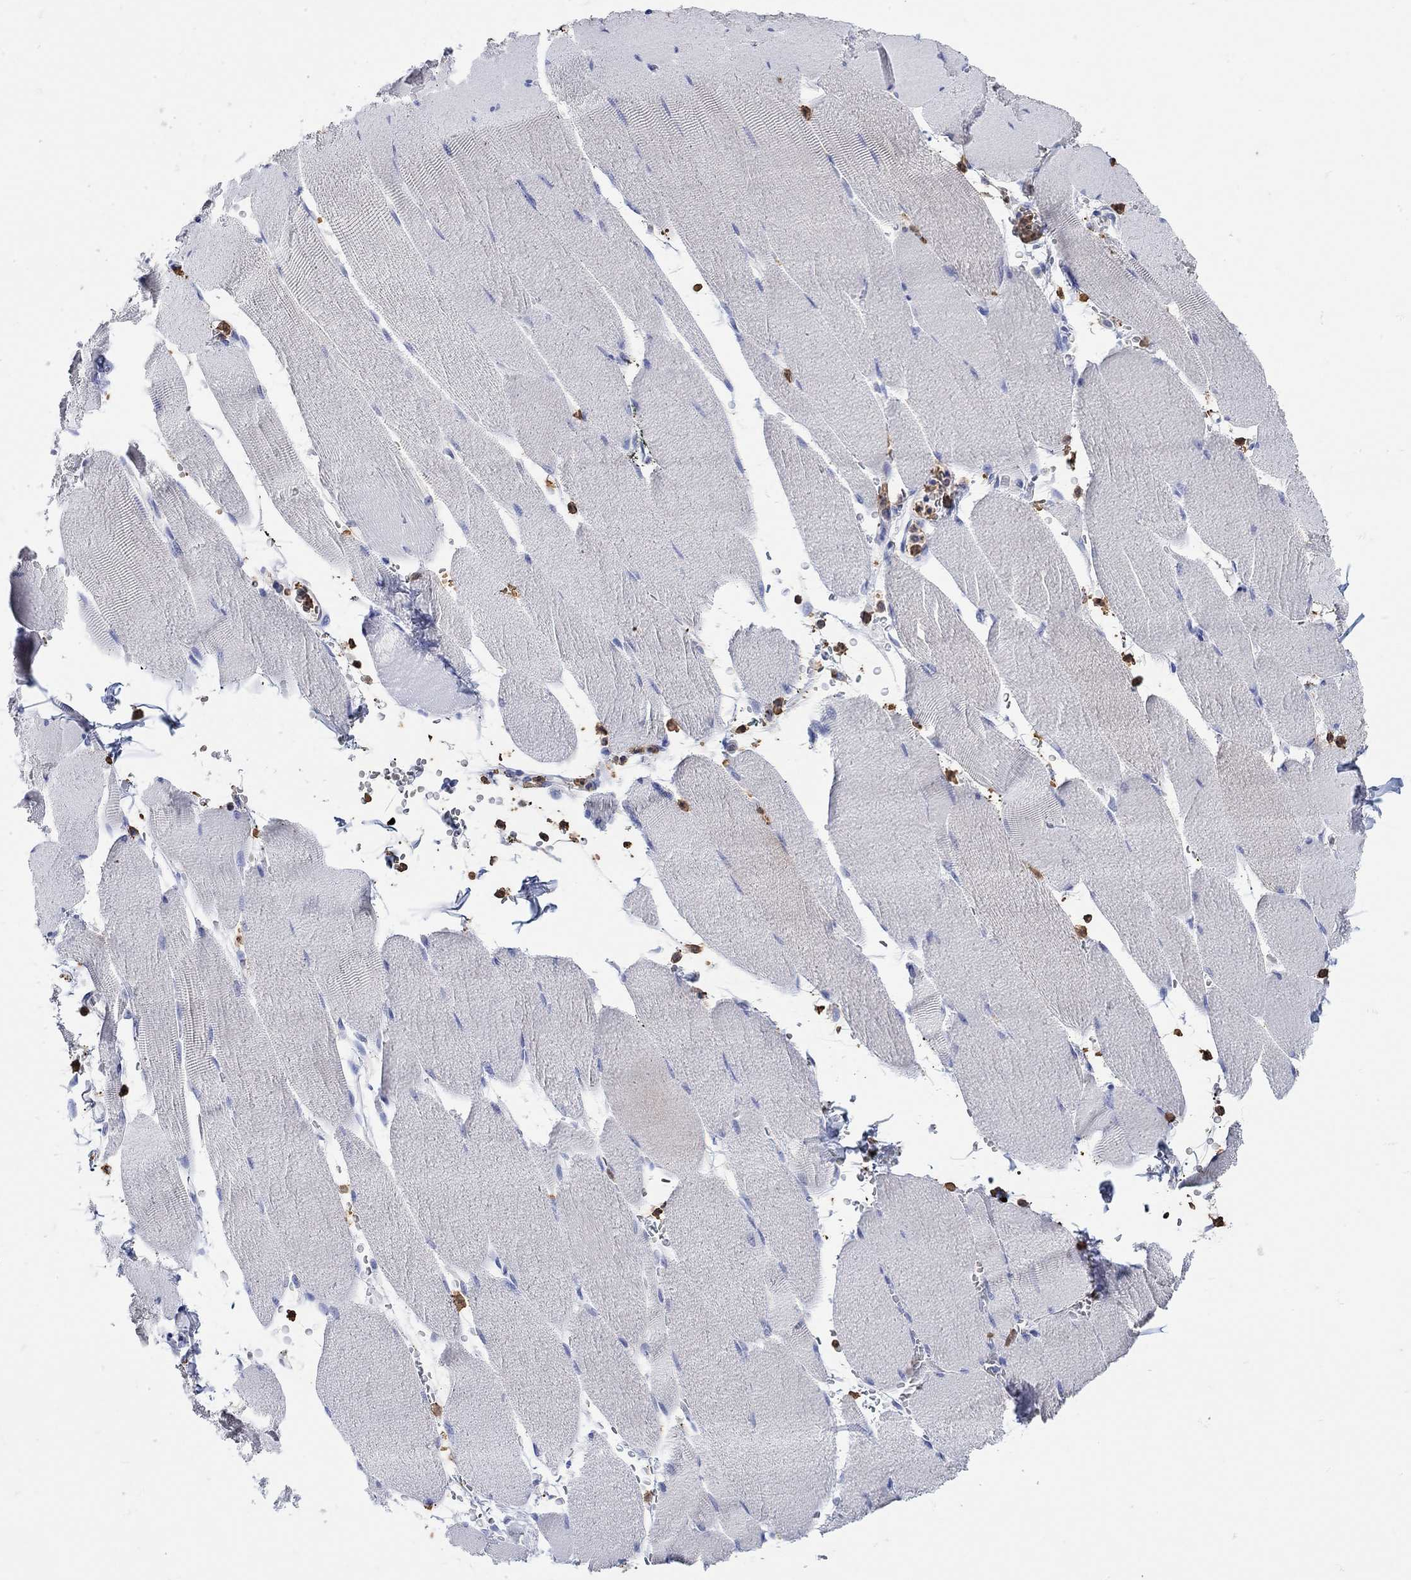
{"staining": {"intensity": "negative", "quantity": "none", "location": "none"}, "tissue": "skeletal muscle", "cell_type": "Myocytes", "image_type": "normal", "snomed": [{"axis": "morphology", "description": "Normal tissue, NOS"}, {"axis": "topography", "description": "Skeletal muscle"}], "caption": "Benign skeletal muscle was stained to show a protein in brown. There is no significant staining in myocytes.", "gene": "LINGO3", "patient": {"sex": "male", "age": 56}}